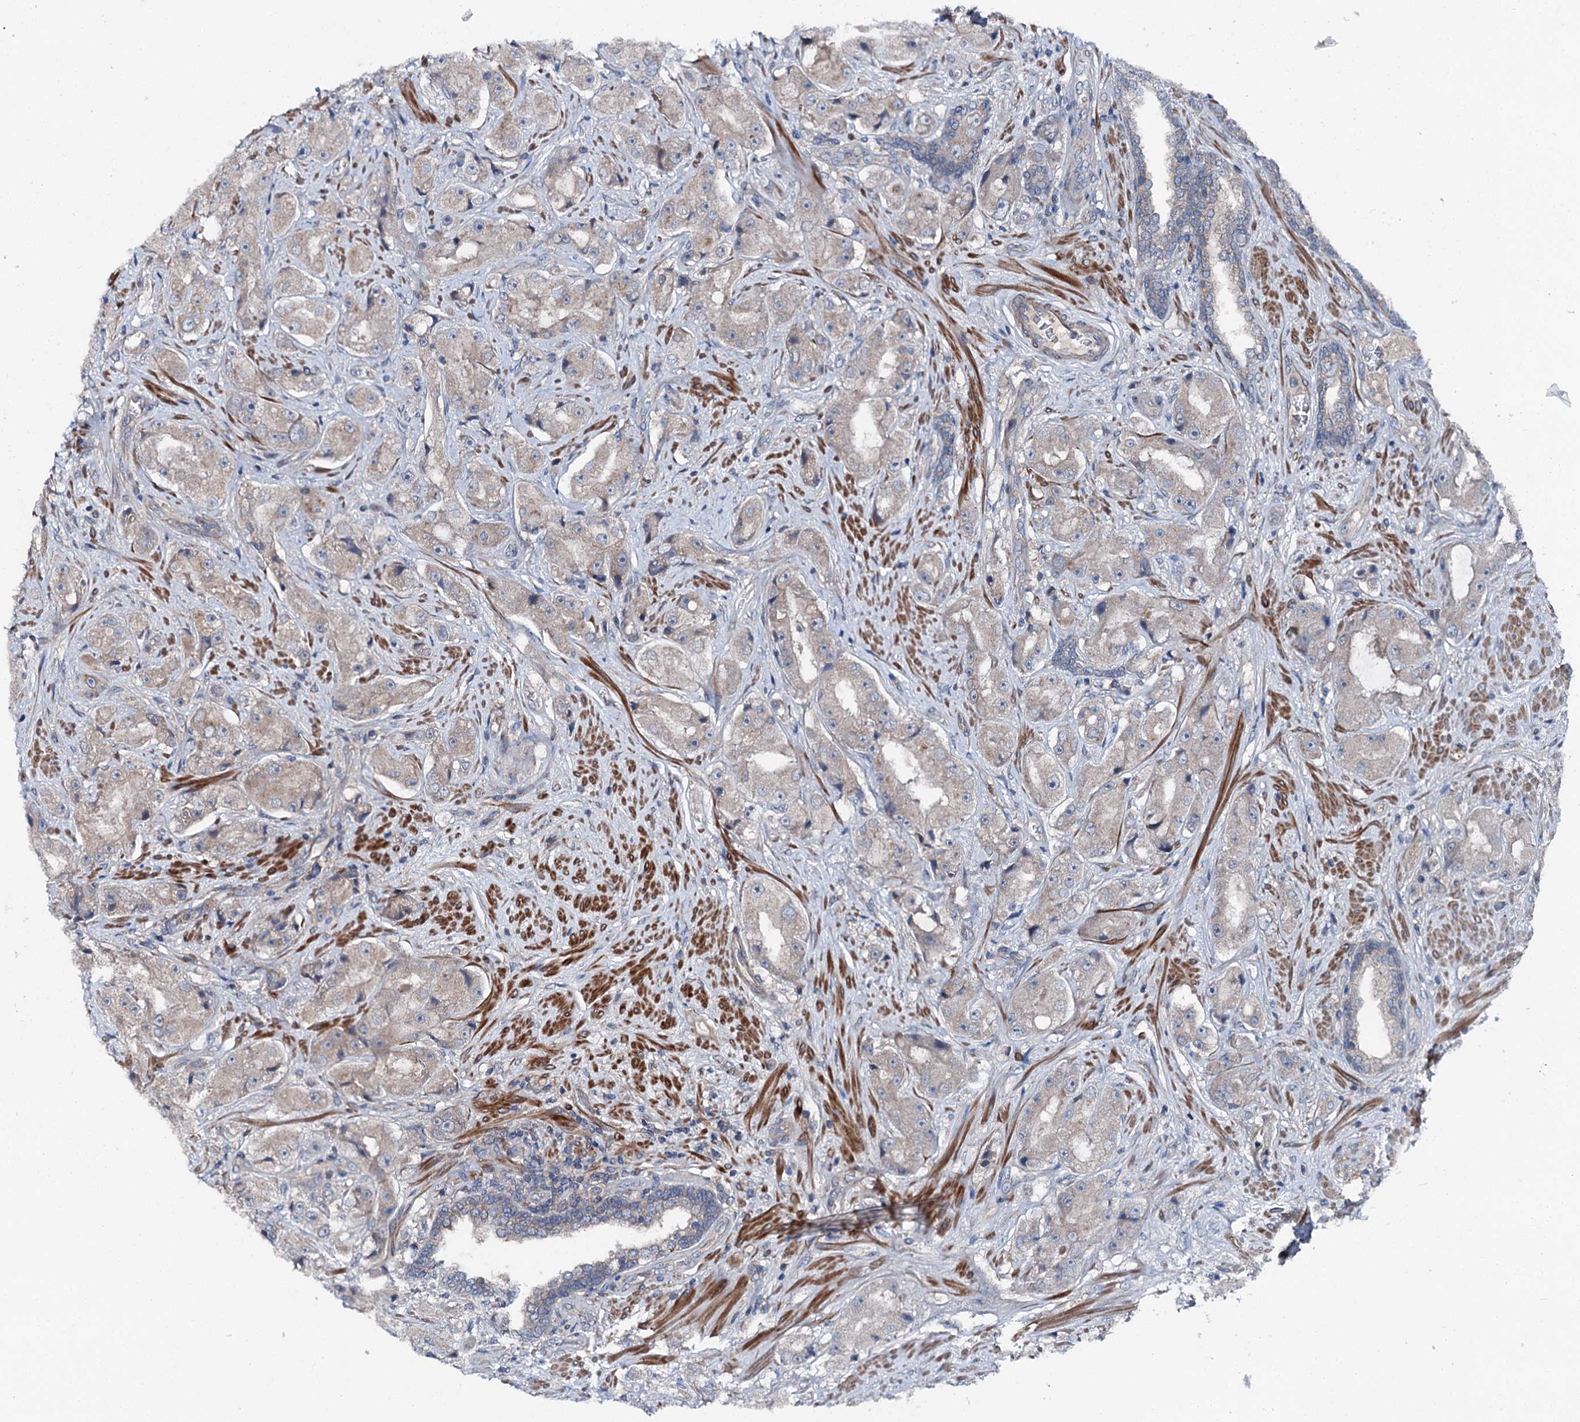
{"staining": {"intensity": "weak", "quantity": "<25%", "location": "cytoplasmic/membranous"}, "tissue": "prostate cancer", "cell_type": "Tumor cells", "image_type": "cancer", "snomed": [{"axis": "morphology", "description": "Adenocarcinoma, High grade"}, {"axis": "topography", "description": "Prostate"}], "caption": "Immunohistochemical staining of human prostate cancer shows no significant expression in tumor cells.", "gene": "SLC22A25", "patient": {"sex": "male", "age": 73}}